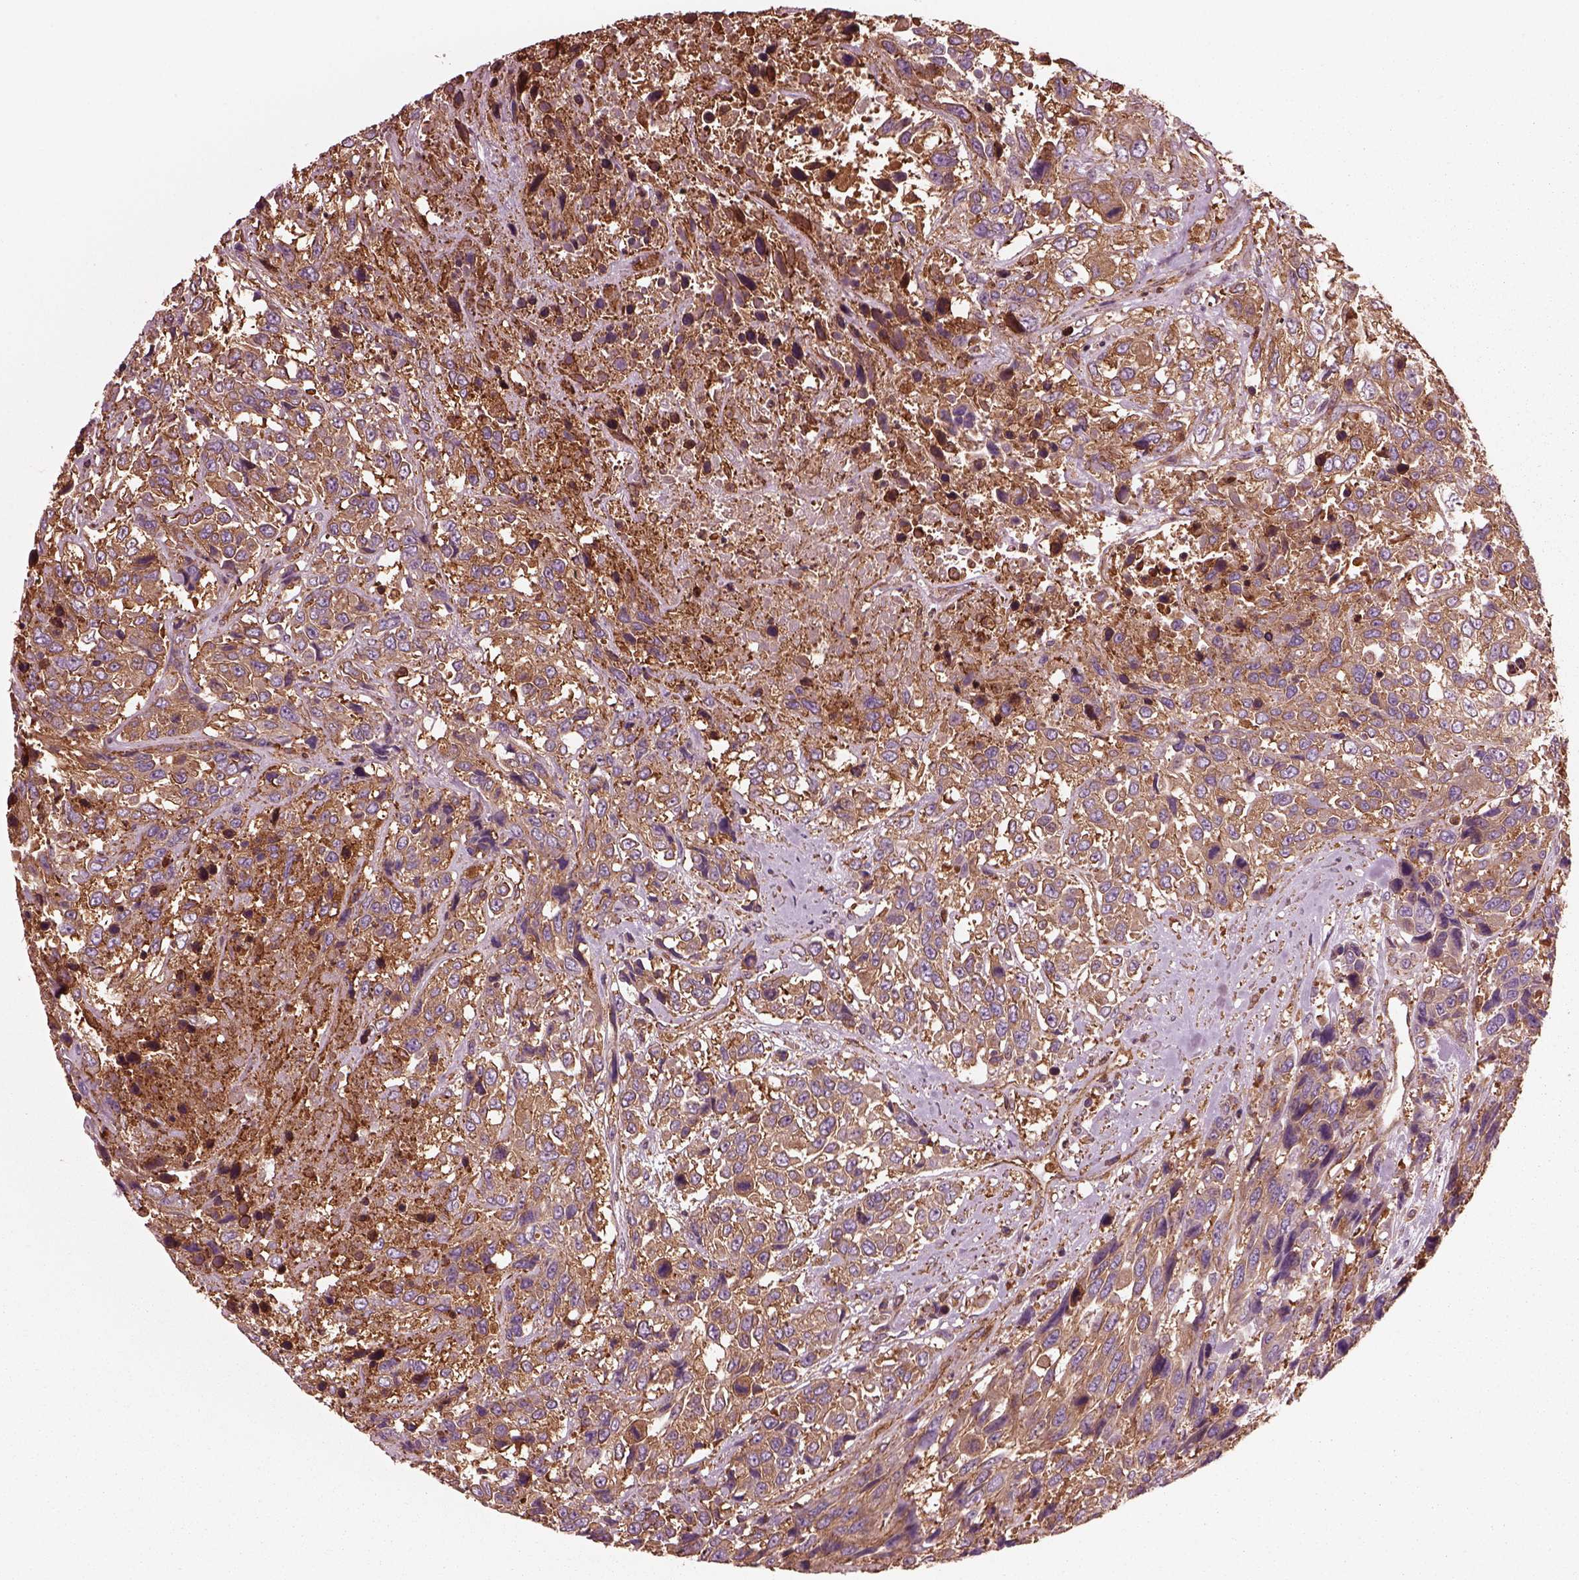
{"staining": {"intensity": "moderate", "quantity": ">75%", "location": "cytoplasmic/membranous"}, "tissue": "urothelial cancer", "cell_type": "Tumor cells", "image_type": "cancer", "snomed": [{"axis": "morphology", "description": "Urothelial carcinoma, High grade"}, {"axis": "topography", "description": "Urinary bladder"}], "caption": "High-magnification brightfield microscopy of urothelial carcinoma (high-grade) stained with DAB (brown) and counterstained with hematoxylin (blue). tumor cells exhibit moderate cytoplasmic/membranous positivity is identified in about>75% of cells. The staining was performed using DAB (3,3'-diaminobenzidine), with brown indicating positive protein expression. Nuclei are stained blue with hematoxylin.", "gene": "MYL6", "patient": {"sex": "female", "age": 70}}